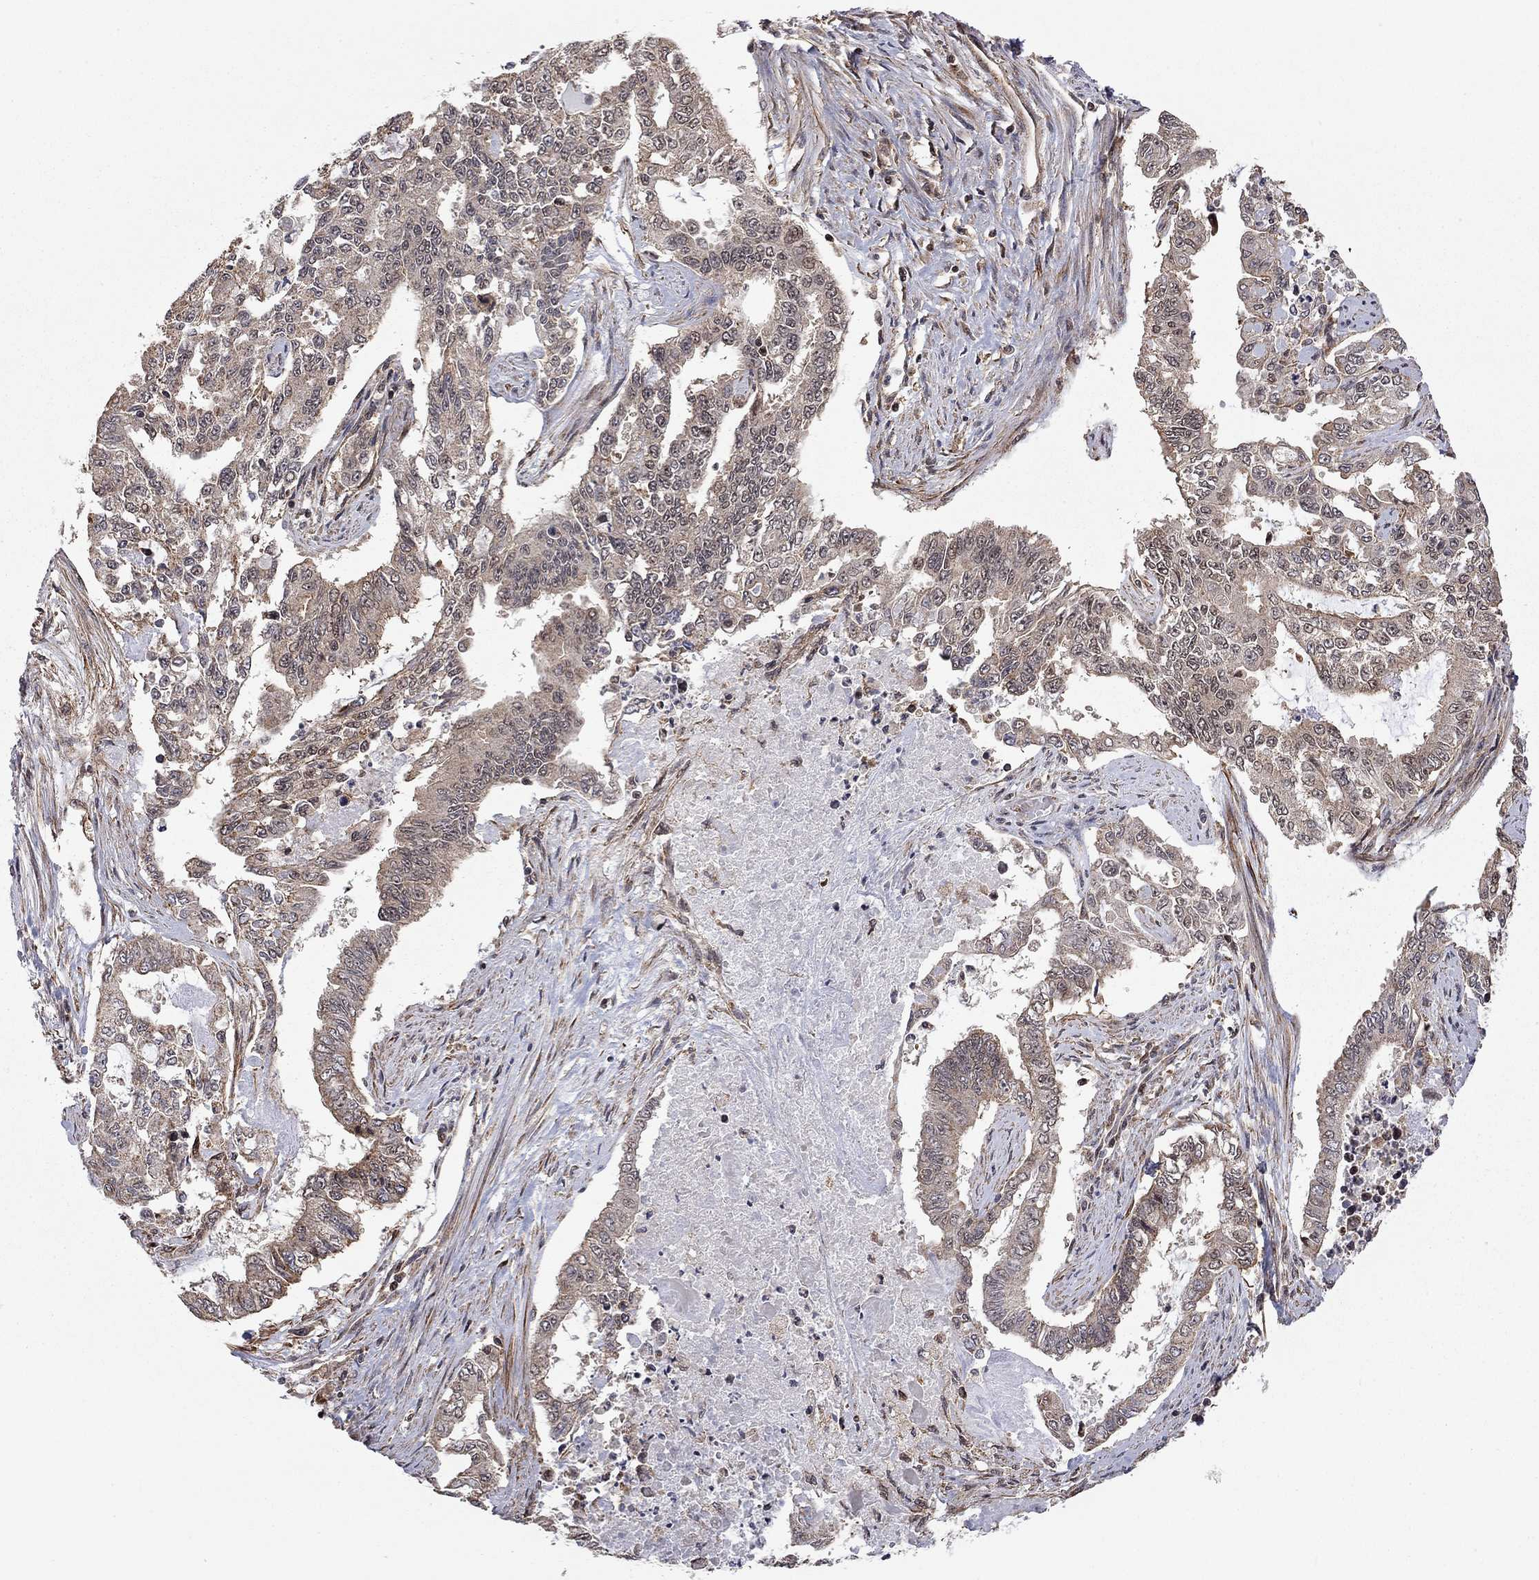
{"staining": {"intensity": "negative", "quantity": "none", "location": "none"}, "tissue": "endometrial cancer", "cell_type": "Tumor cells", "image_type": "cancer", "snomed": [{"axis": "morphology", "description": "Adenocarcinoma, NOS"}, {"axis": "topography", "description": "Uterus"}], "caption": "A high-resolution micrograph shows IHC staining of adenocarcinoma (endometrial), which shows no significant expression in tumor cells. The staining is performed using DAB (3,3'-diaminobenzidine) brown chromogen with nuclei counter-stained in using hematoxylin.", "gene": "TDP1", "patient": {"sex": "female", "age": 59}}